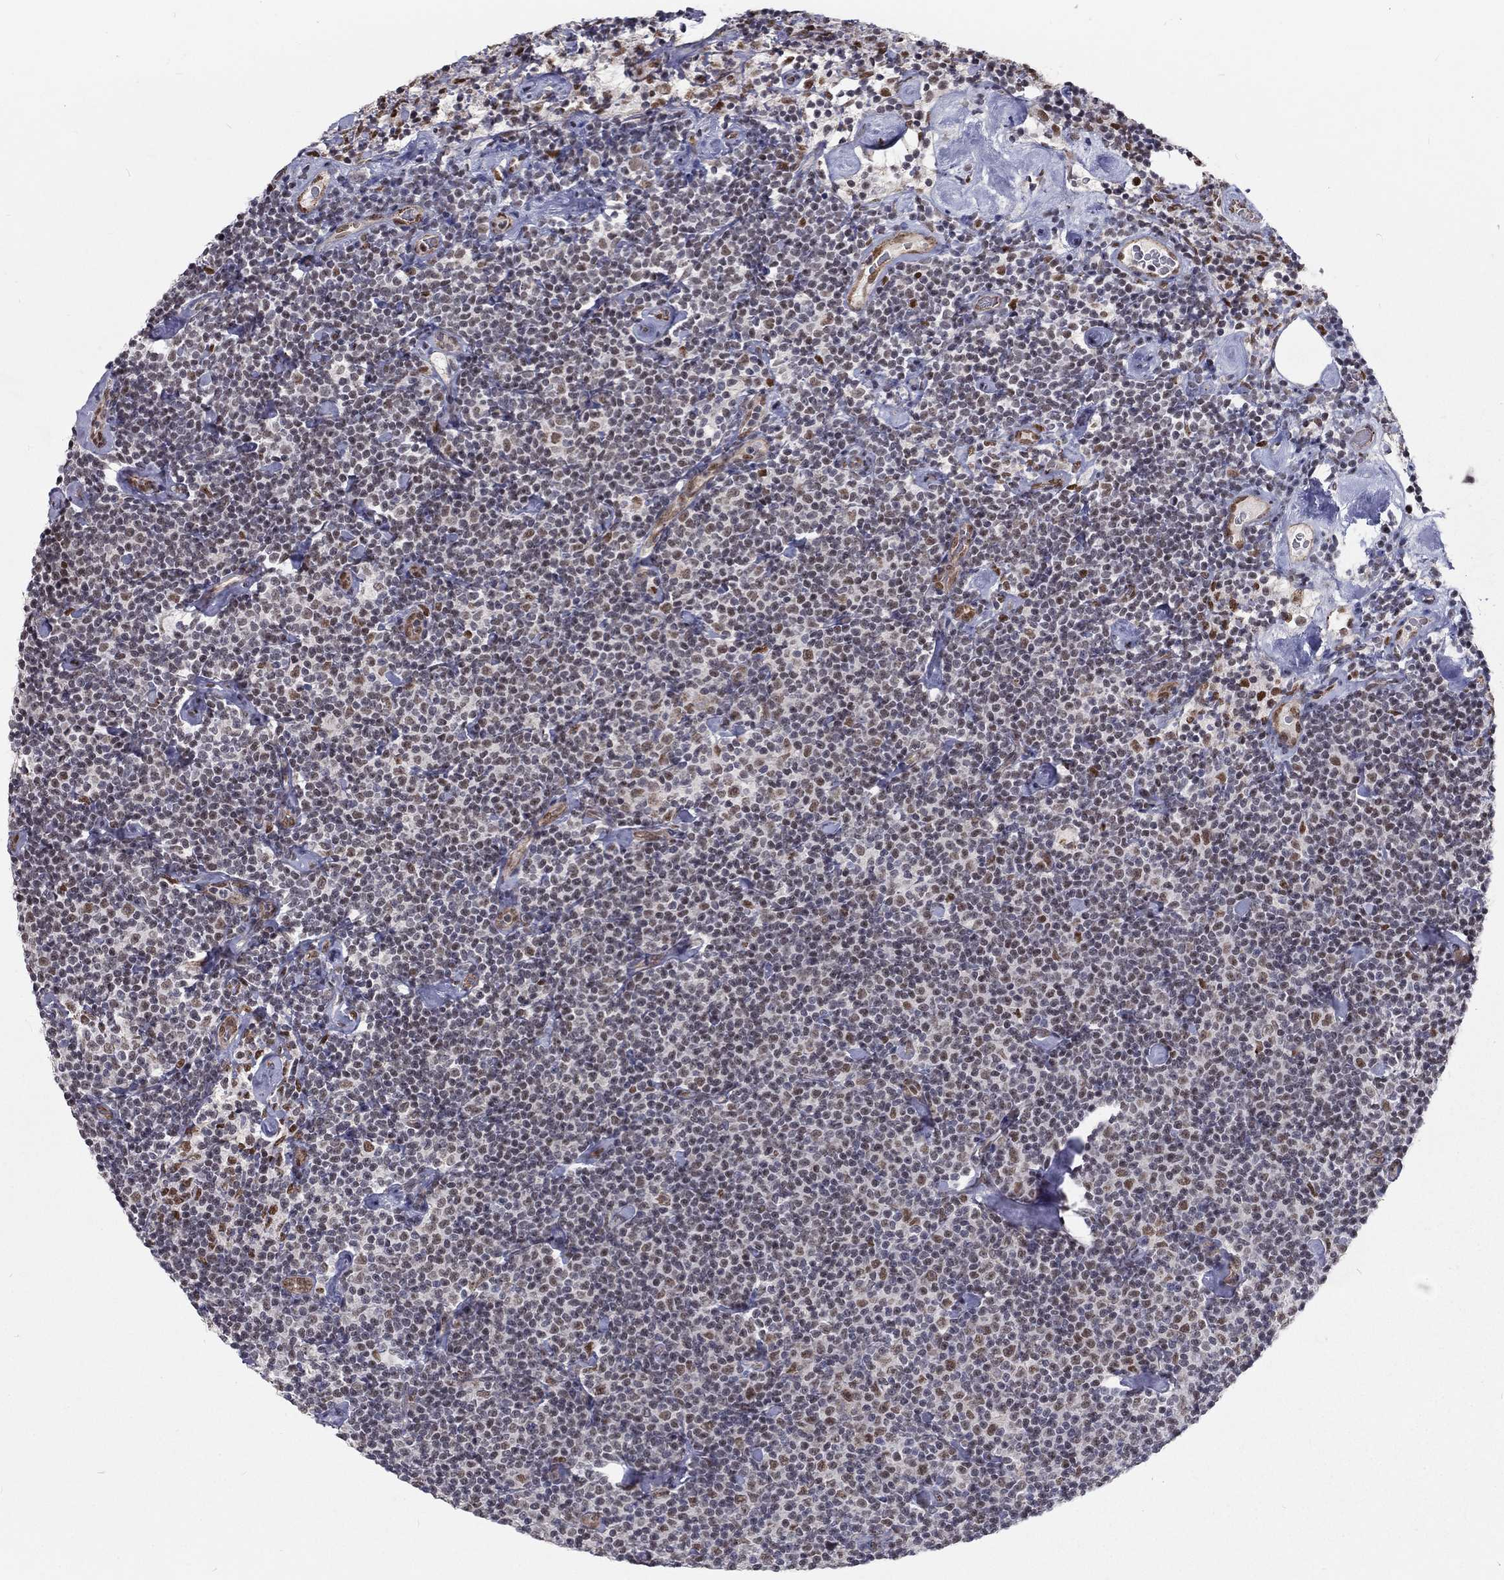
{"staining": {"intensity": "moderate", "quantity": "<25%", "location": "nuclear"}, "tissue": "lymphoma", "cell_type": "Tumor cells", "image_type": "cancer", "snomed": [{"axis": "morphology", "description": "Malignant lymphoma, non-Hodgkin's type, Low grade"}, {"axis": "topography", "description": "Lymph node"}], "caption": "Immunohistochemical staining of human malignant lymphoma, non-Hodgkin's type (low-grade) reveals moderate nuclear protein positivity in about <25% of tumor cells.", "gene": "ZBED1", "patient": {"sex": "male", "age": 81}}